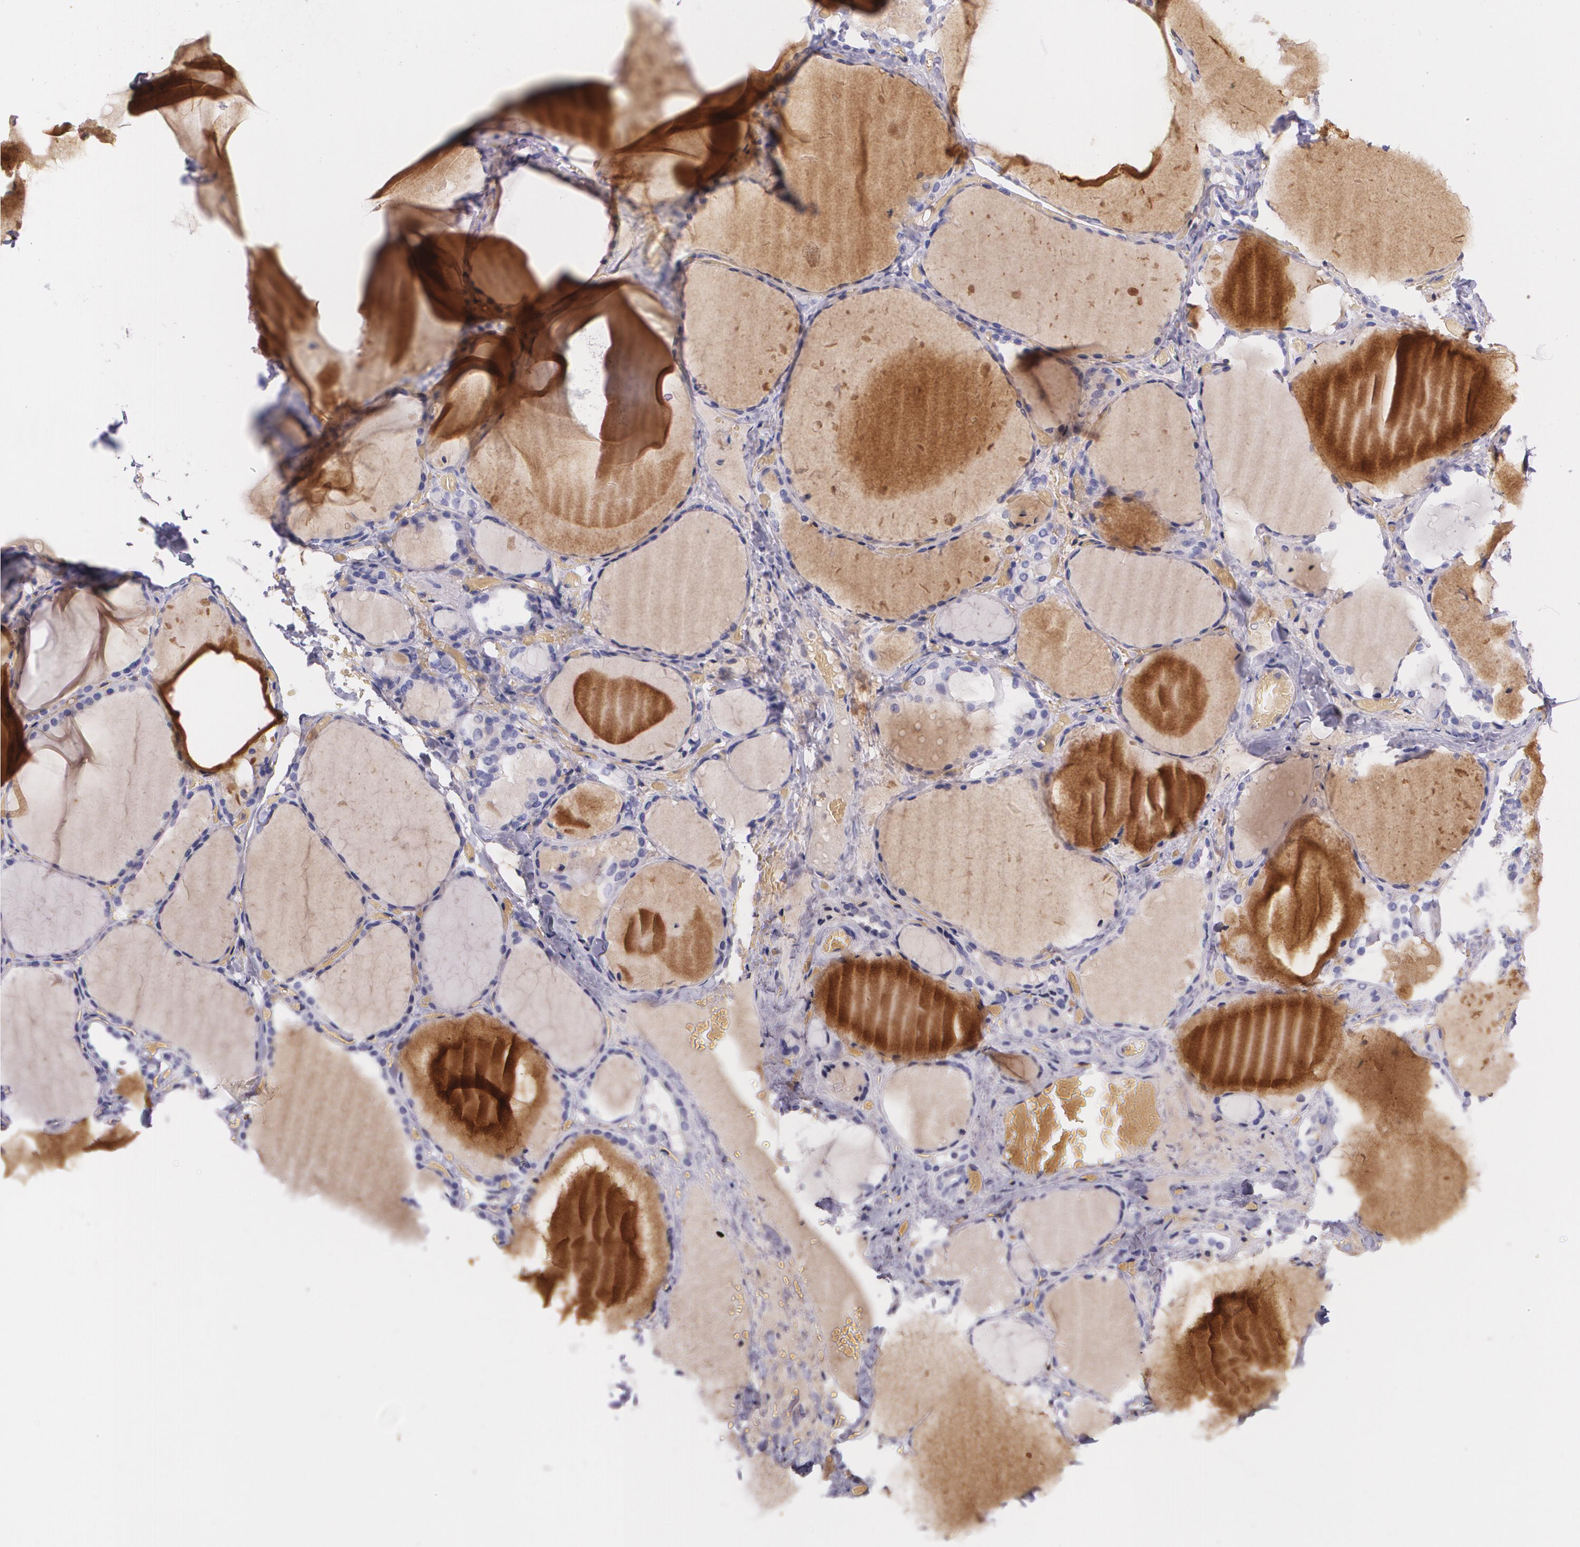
{"staining": {"intensity": "weak", "quantity": ">75%", "location": "cytoplasmic/membranous"}, "tissue": "thyroid gland", "cell_type": "Glandular cells", "image_type": "normal", "snomed": [{"axis": "morphology", "description": "Normal tissue, NOS"}, {"axis": "topography", "description": "Thyroid gland"}], "caption": "Immunohistochemical staining of normal thyroid gland exhibits >75% levels of weak cytoplasmic/membranous protein positivity in approximately >75% of glandular cells.", "gene": "B2M", "patient": {"sex": "female", "age": 22}}